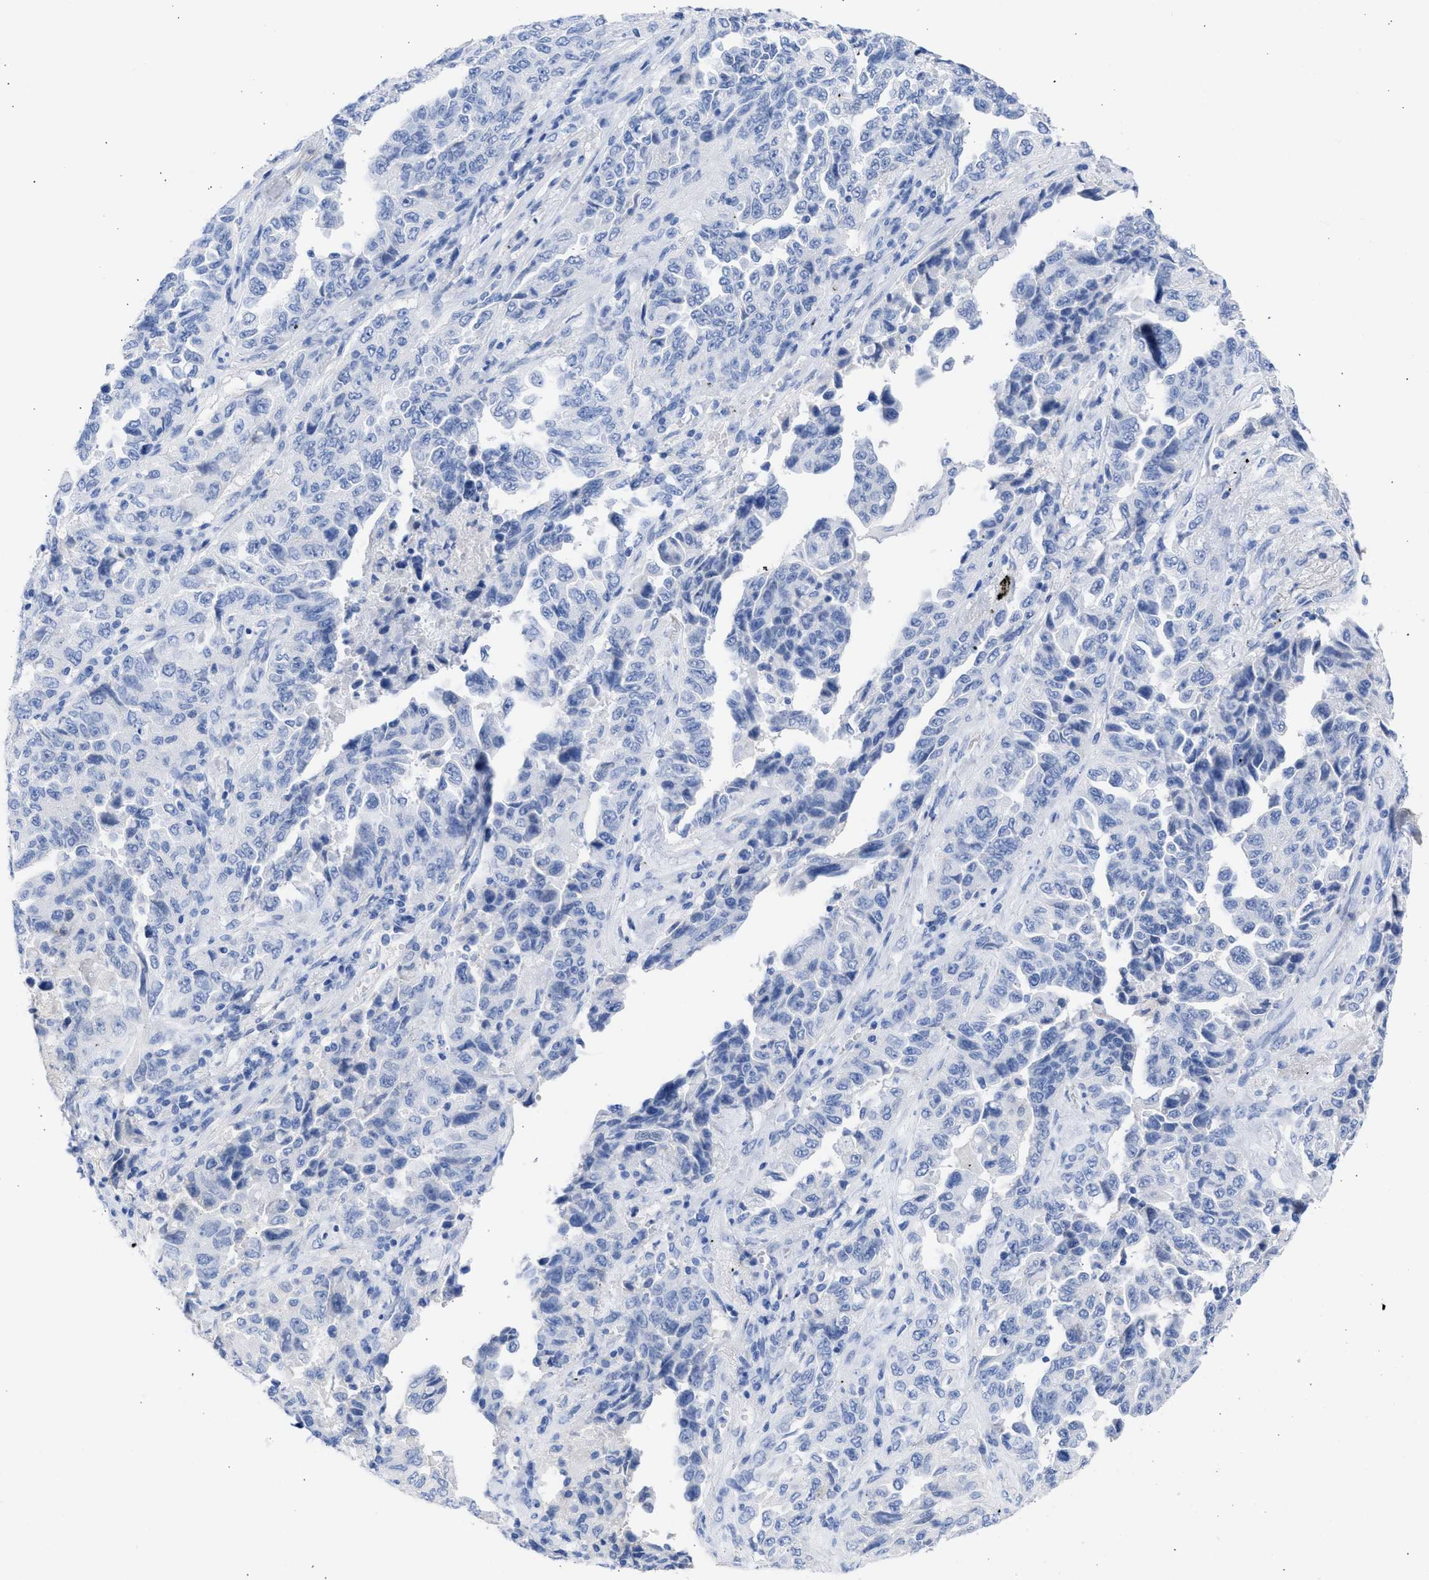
{"staining": {"intensity": "negative", "quantity": "none", "location": "none"}, "tissue": "lung cancer", "cell_type": "Tumor cells", "image_type": "cancer", "snomed": [{"axis": "morphology", "description": "Adenocarcinoma, NOS"}, {"axis": "topography", "description": "Lung"}], "caption": "Immunohistochemistry of human lung cancer exhibits no positivity in tumor cells.", "gene": "RSPH1", "patient": {"sex": "female", "age": 51}}